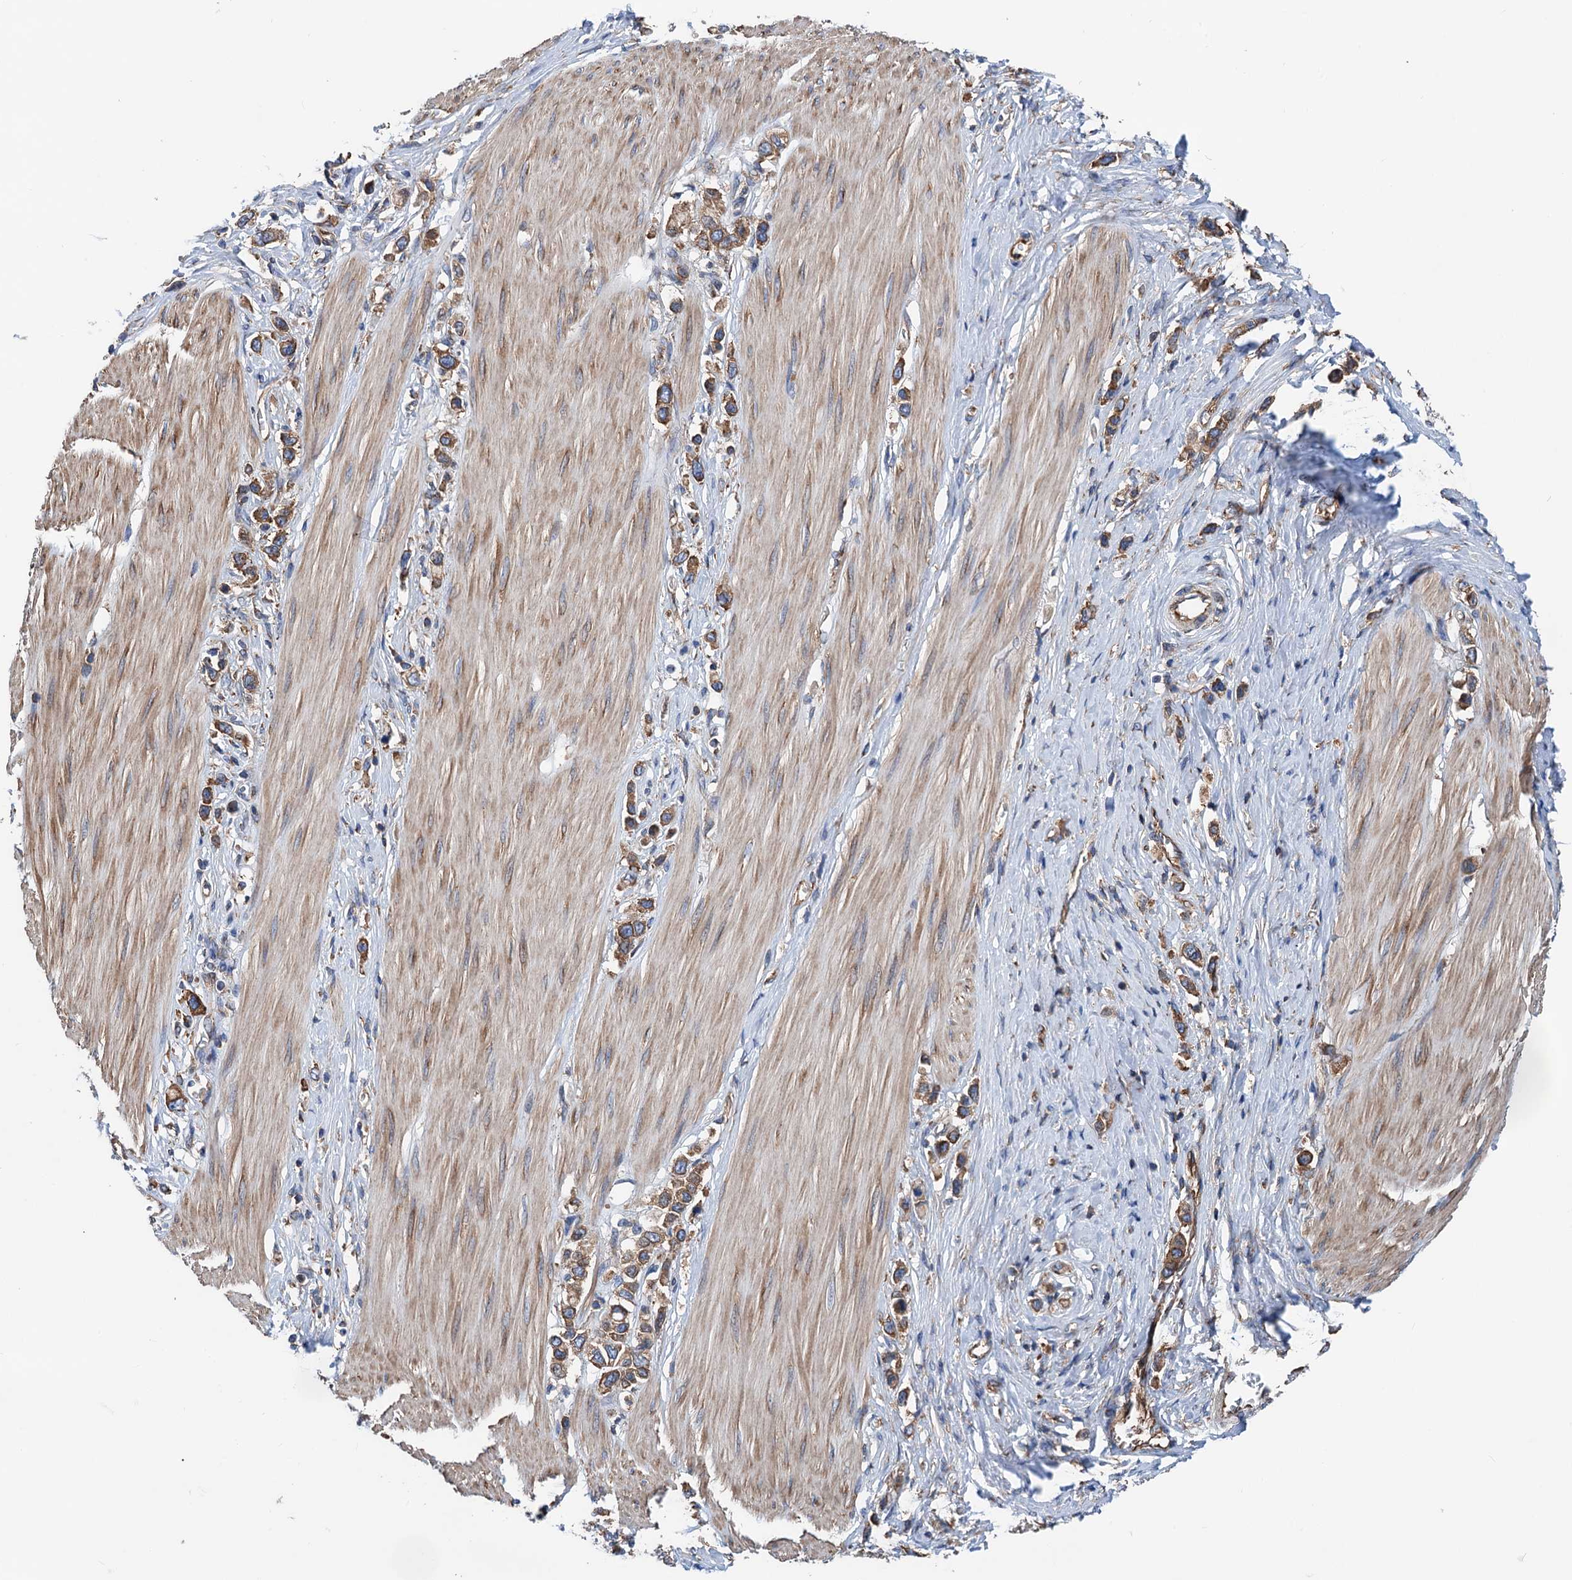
{"staining": {"intensity": "strong", "quantity": ">75%", "location": "cytoplasmic/membranous"}, "tissue": "stomach cancer", "cell_type": "Tumor cells", "image_type": "cancer", "snomed": [{"axis": "morphology", "description": "Adenocarcinoma, NOS"}, {"axis": "topography", "description": "Stomach"}], "caption": "Immunohistochemical staining of stomach cancer (adenocarcinoma) exhibits high levels of strong cytoplasmic/membranous positivity in about >75% of tumor cells.", "gene": "SLC12A7", "patient": {"sex": "female", "age": 65}}